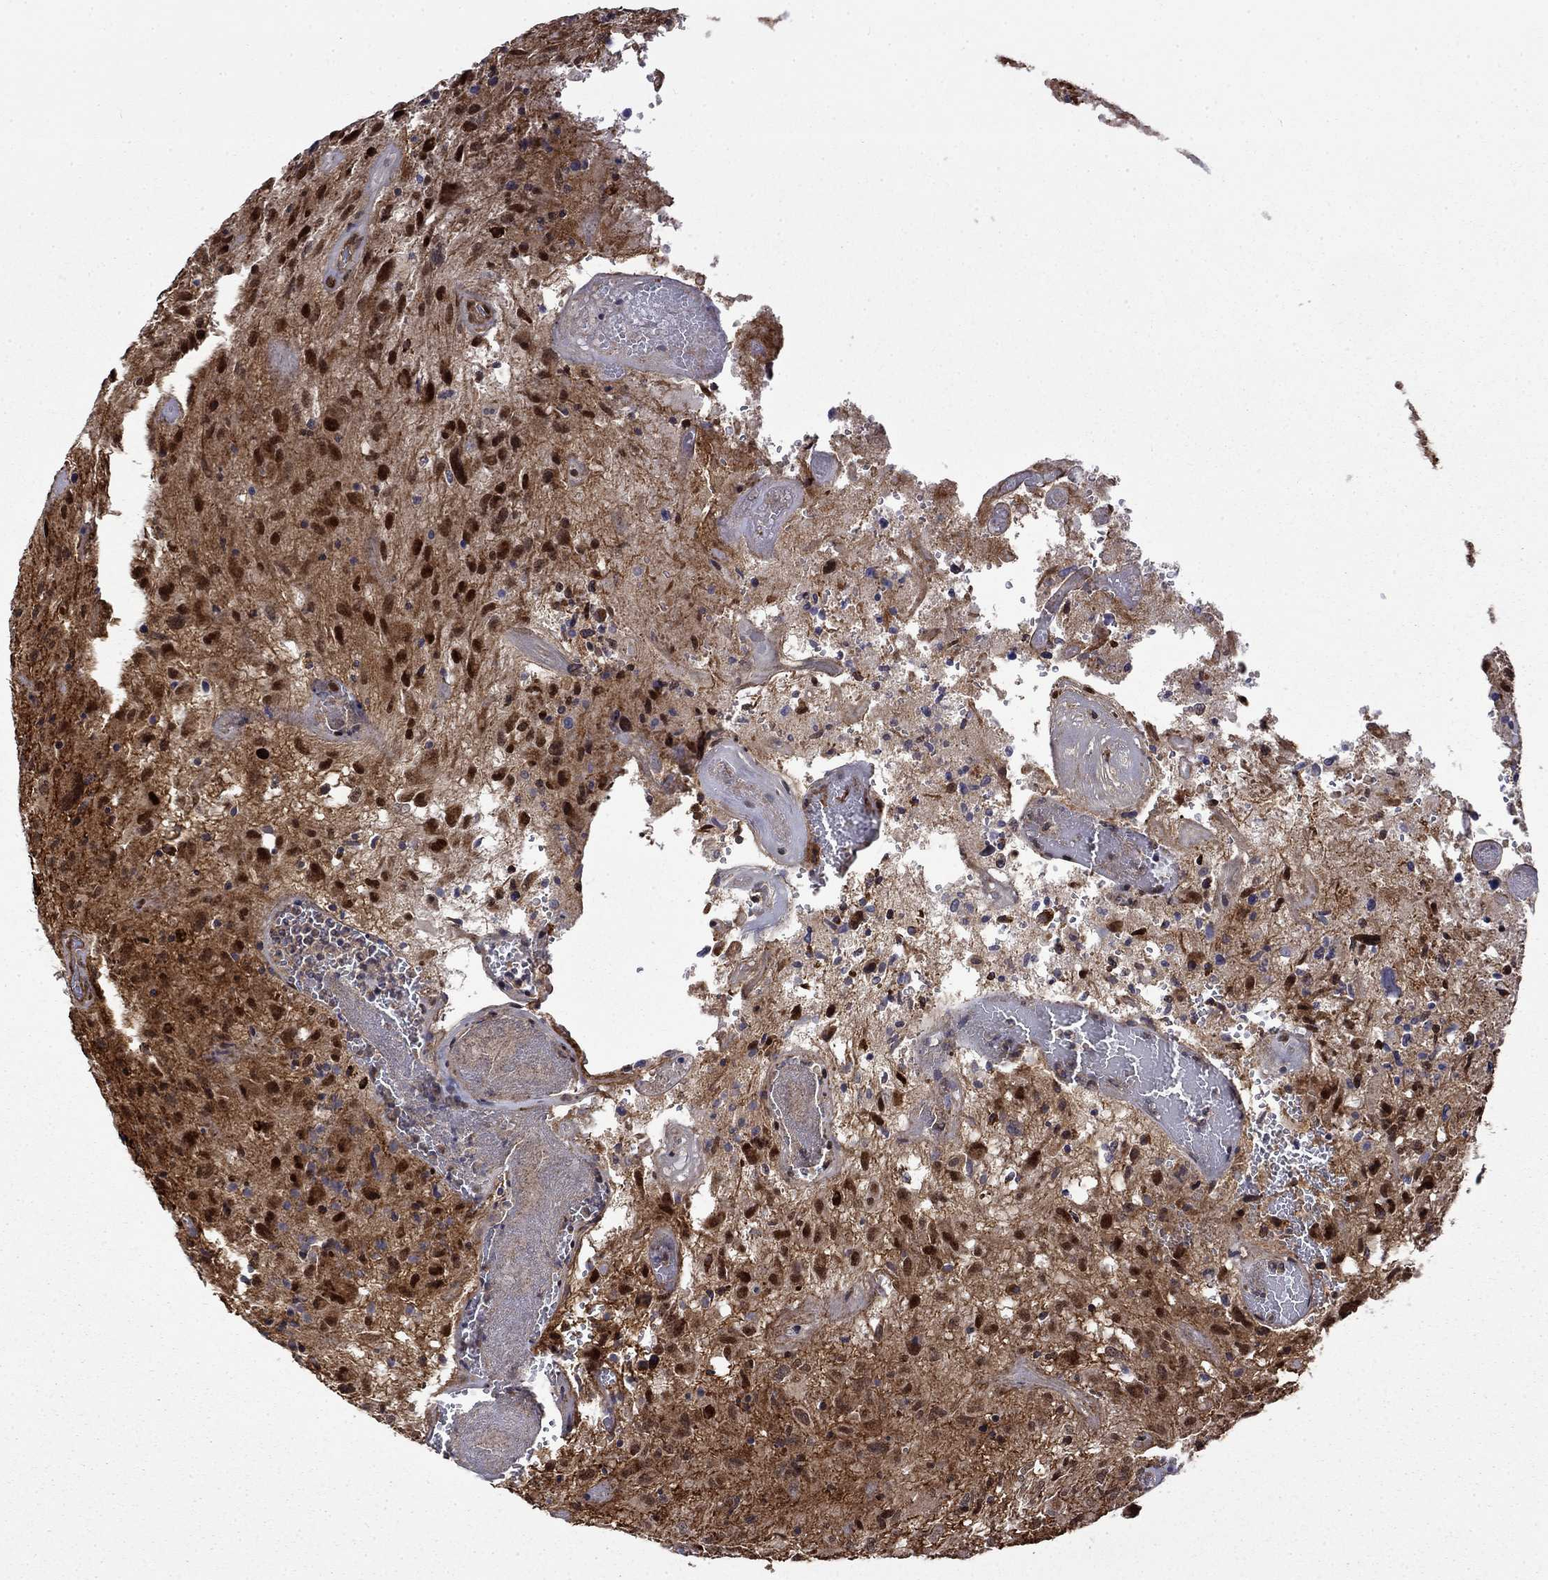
{"staining": {"intensity": "strong", "quantity": "25%-75%", "location": "nuclear"}, "tissue": "glioma", "cell_type": "Tumor cells", "image_type": "cancer", "snomed": [{"axis": "morphology", "description": "Glioma, malignant, NOS"}, {"axis": "morphology", "description": "Glioma, malignant, High grade"}, {"axis": "topography", "description": "Brain"}], "caption": "The histopathology image reveals staining of glioma, revealing strong nuclear protein positivity (brown color) within tumor cells.", "gene": "KPNA3", "patient": {"sex": "female", "age": 71}}